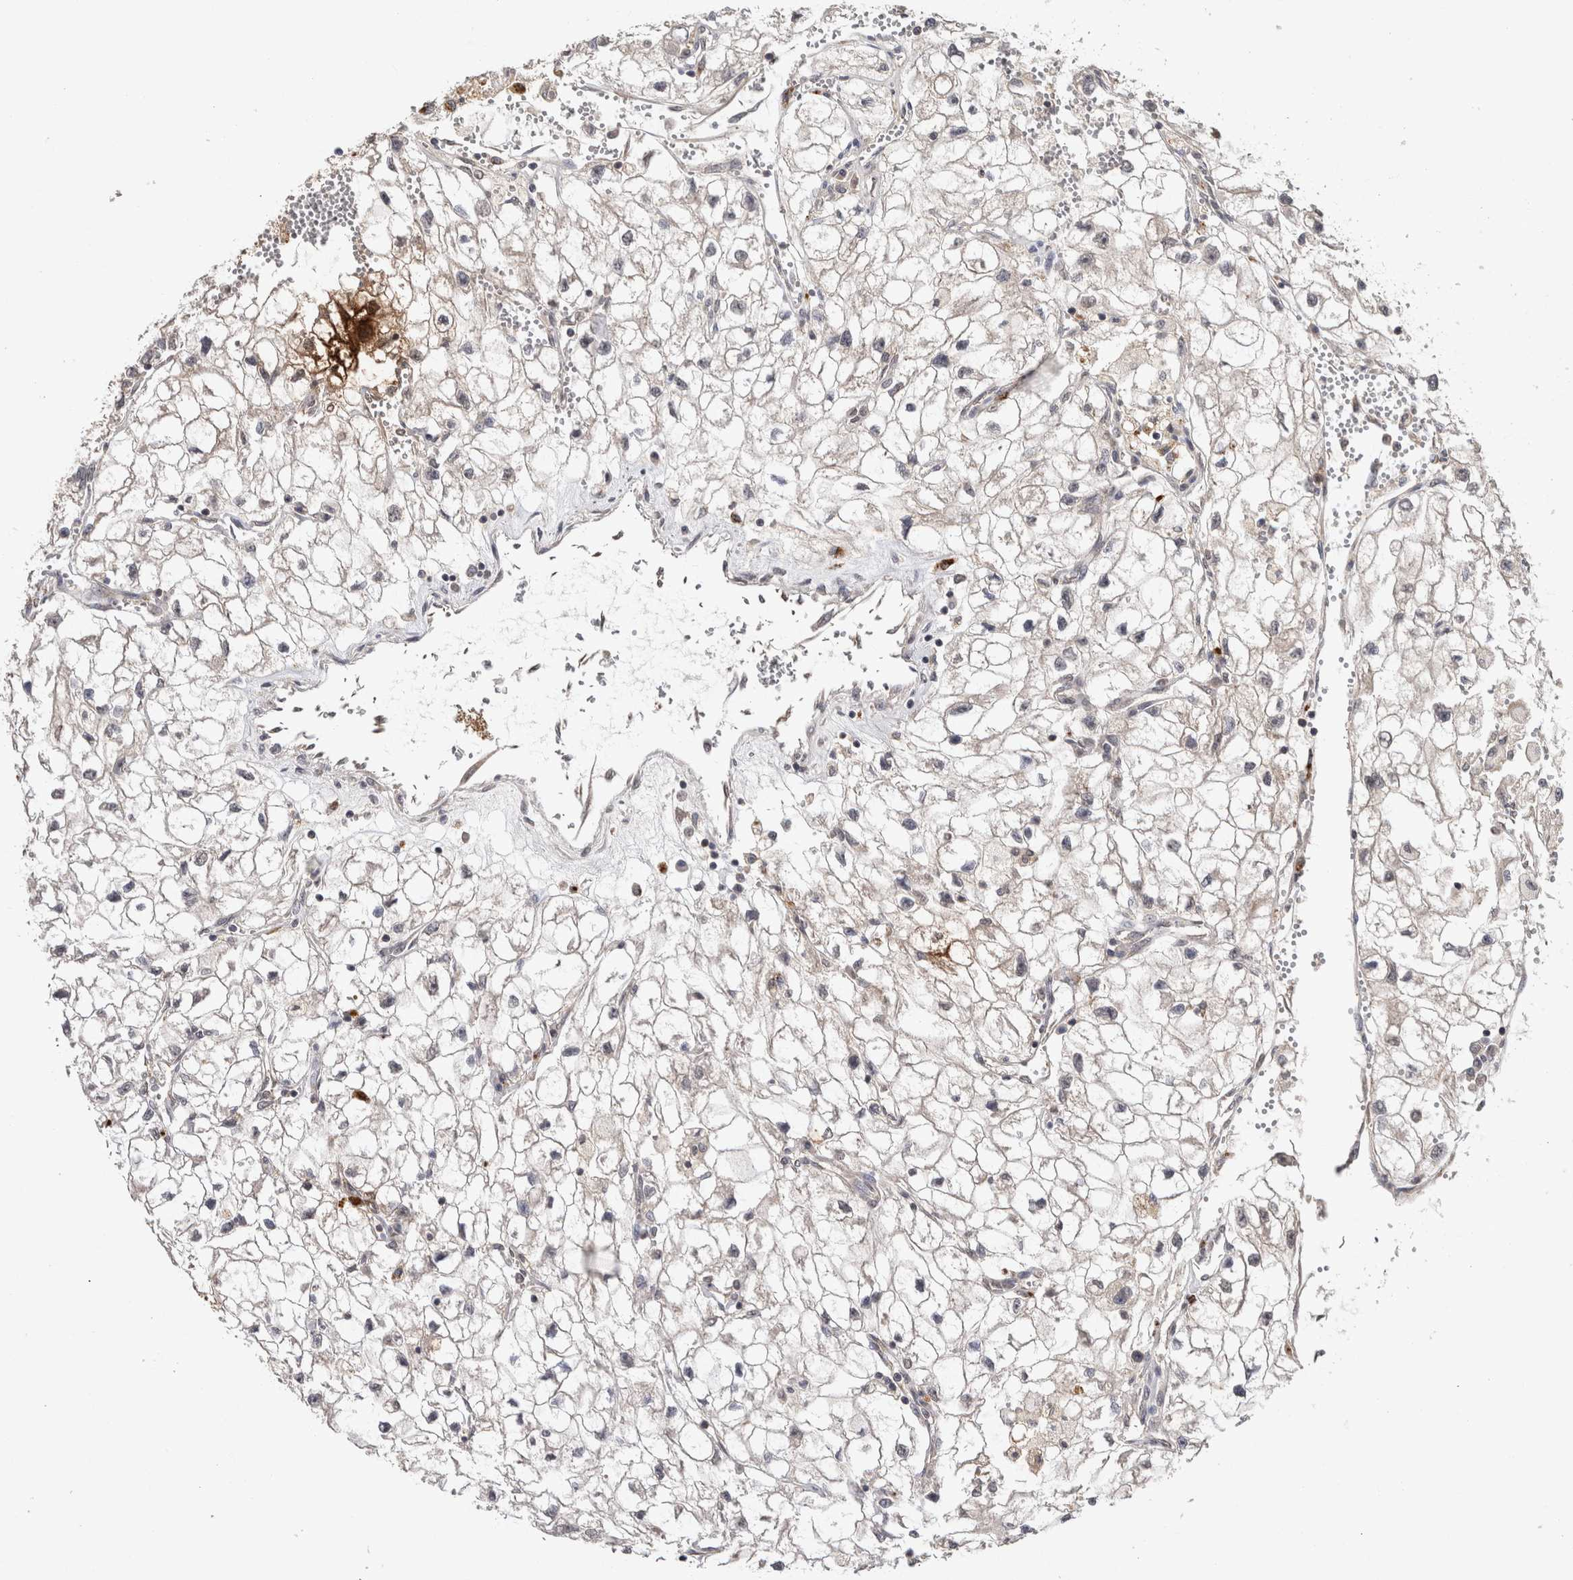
{"staining": {"intensity": "negative", "quantity": "none", "location": "none"}, "tissue": "renal cancer", "cell_type": "Tumor cells", "image_type": "cancer", "snomed": [{"axis": "morphology", "description": "Adenocarcinoma, NOS"}, {"axis": "topography", "description": "Kidney"}], "caption": "Tumor cells show no significant staining in renal cancer (adenocarcinoma). (DAB (3,3'-diaminobenzidine) IHC with hematoxylin counter stain).", "gene": "HMOX2", "patient": {"sex": "female", "age": 70}}